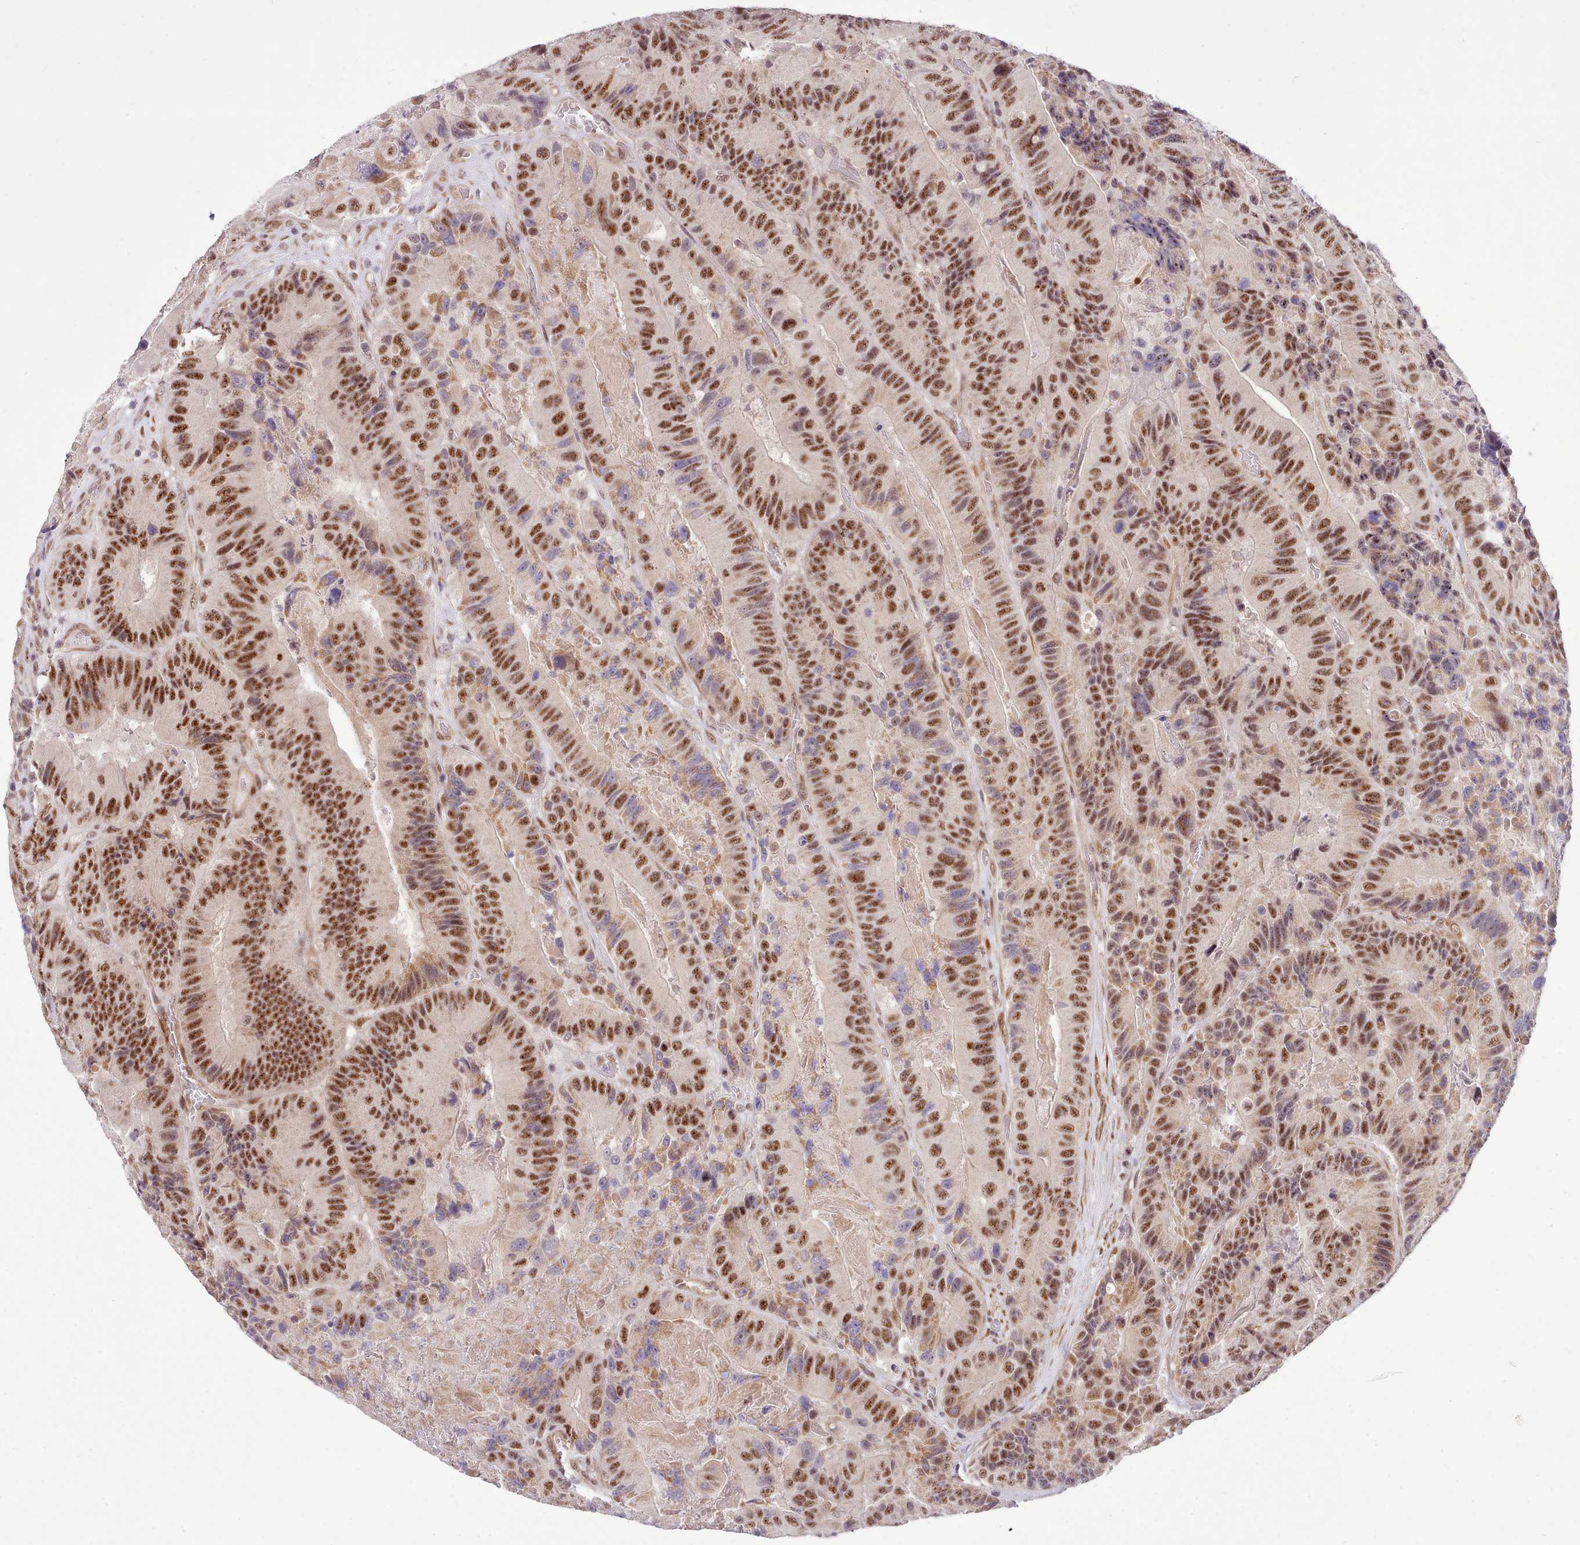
{"staining": {"intensity": "strong", "quantity": ">75%", "location": "nuclear"}, "tissue": "colorectal cancer", "cell_type": "Tumor cells", "image_type": "cancer", "snomed": [{"axis": "morphology", "description": "Adenocarcinoma, NOS"}, {"axis": "topography", "description": "Colon"}], "caption": "This micrograph reveals immunohistochemistry (IHC) staining of human colorectal cancer, with high strong nuclear staining in approximately >75% of tumor cells.", "gene": "HOXB7", "patient": {"sex": "female", "age": 86}}